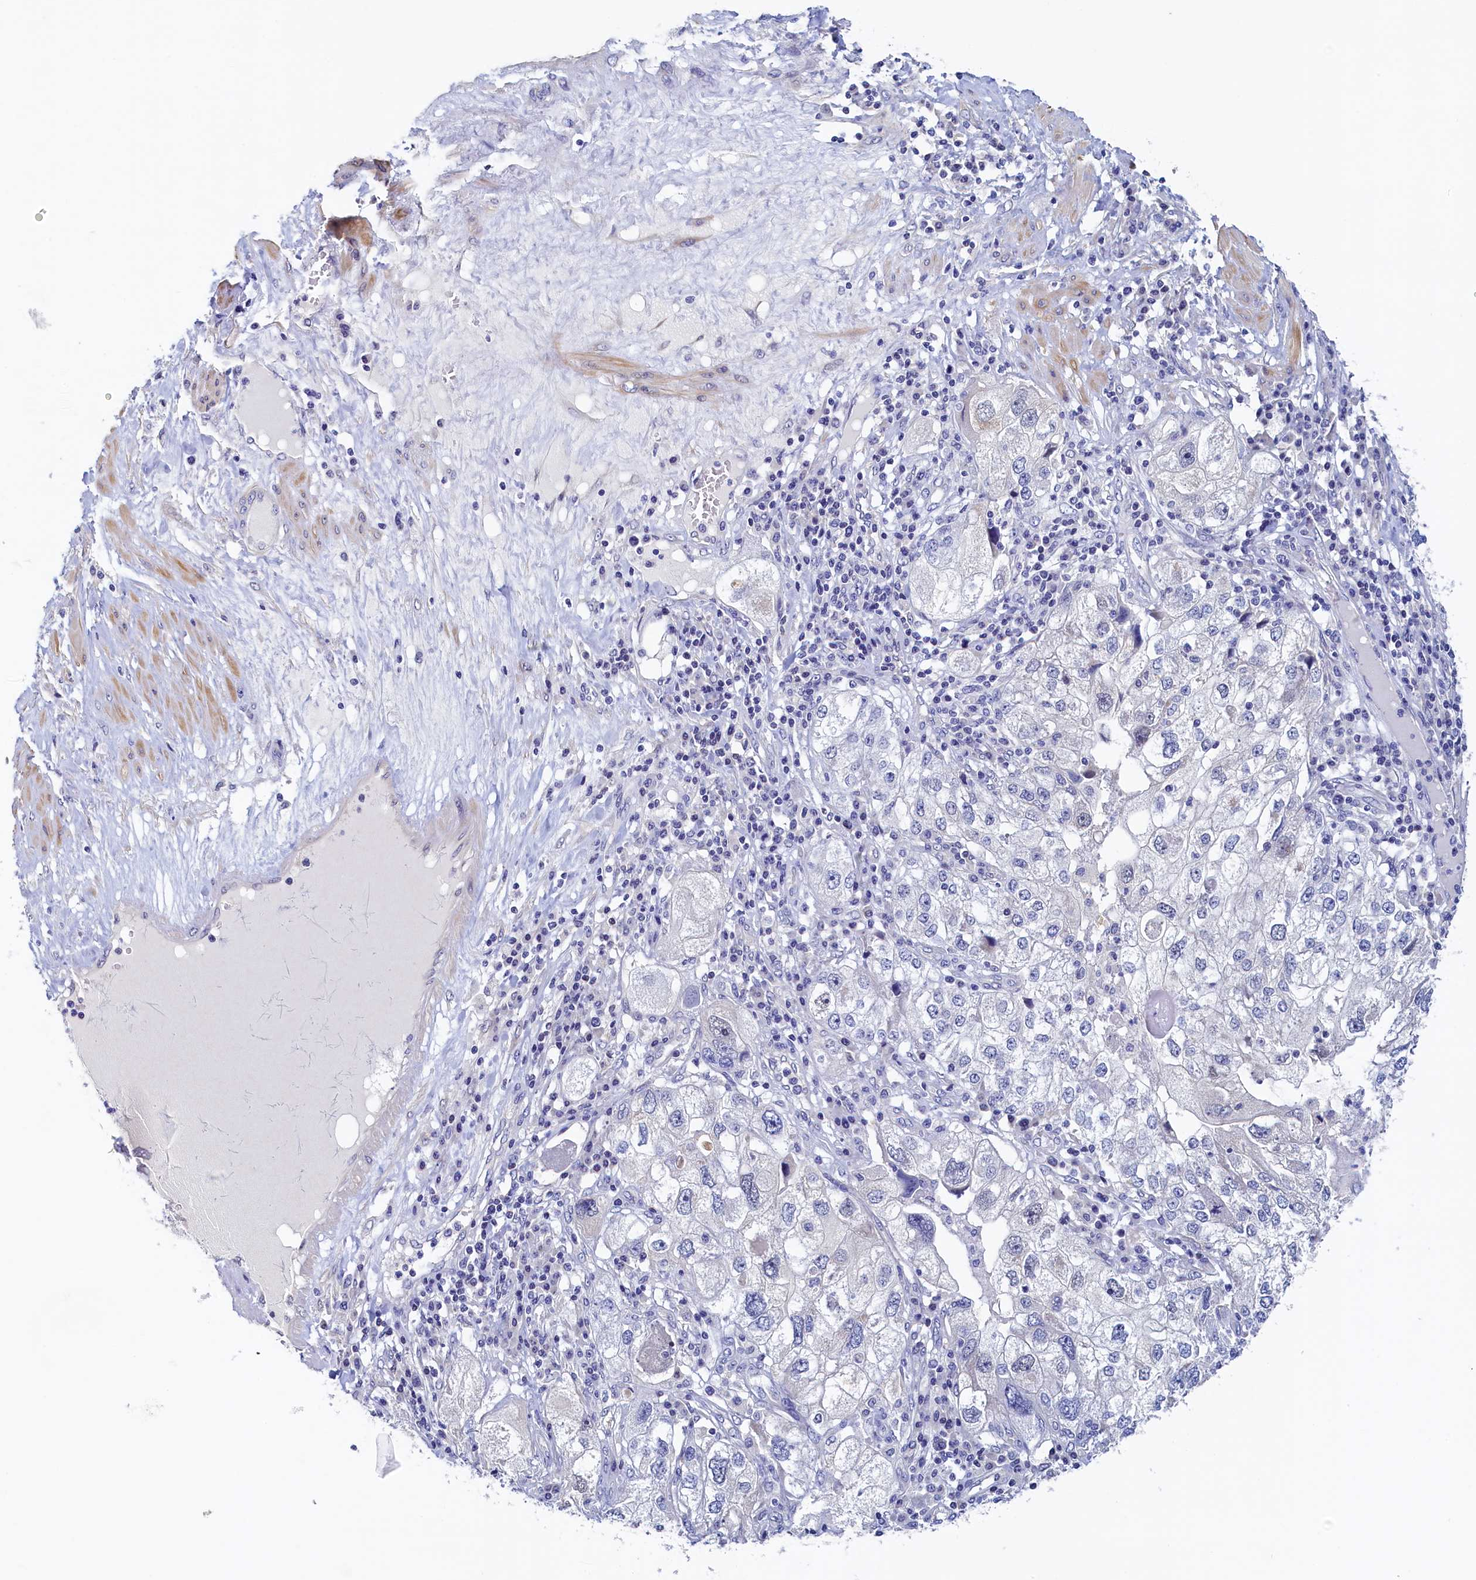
{"staining": {"intensity": "negative", "quantity": "none", "location": "none"}, "tissue": "endometrial cancer", "cell_type": "Tumor cells", "image_type": "cancer", "snomed": [{"axis": "morphology", "description": "Adenocarcinoma, NOS"}, {"axis": "topography", "description": "Endometrium"}], "caption": "This is a image of immunohistochemistry staining of adenocarcinoma (endometrial), which shows no positivity in tumor cells.", "gene": "DTD1", "patient": {"sex": "female", "age": 49}}